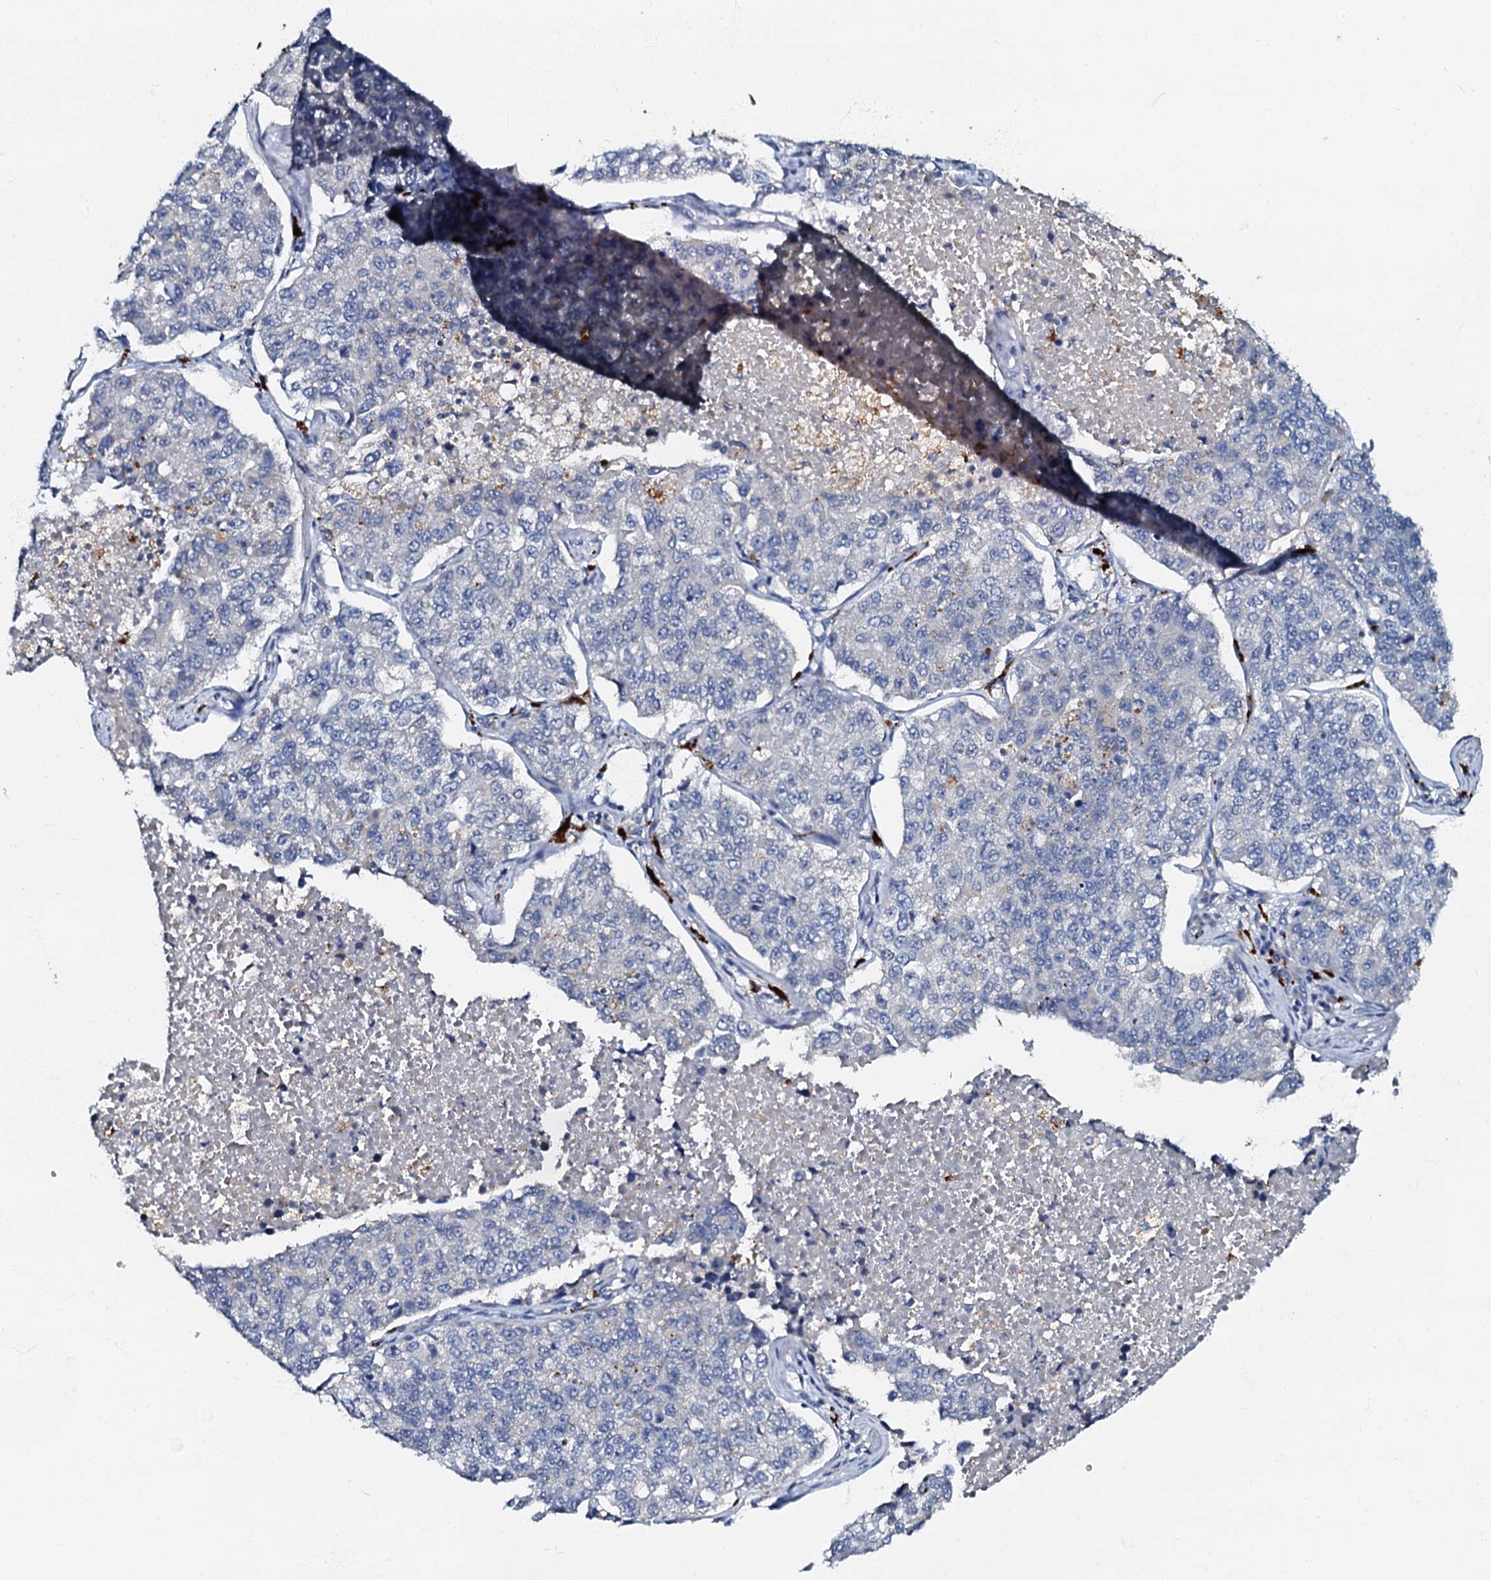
{"staining": {"intensity": "negative", "quantity": "none", "location": "none"}, "tissue": "lung cancer", "cell_type": "Tumor cells", "image_type": "cancer", "snomed": [{"axis": "morphology", "description": "Adenocarcinoma, NOS"}, {"axis": "topography", "description": "Lung"}], "caption": "A high-resolution histopathology image shows immunohistochemistry (IHC) staining of adenocarcinoma (lung), which exhibits no significant positivity in tumor cells.", "gene": "OLAH", "patient": {"sex": "male", "age": 49}}